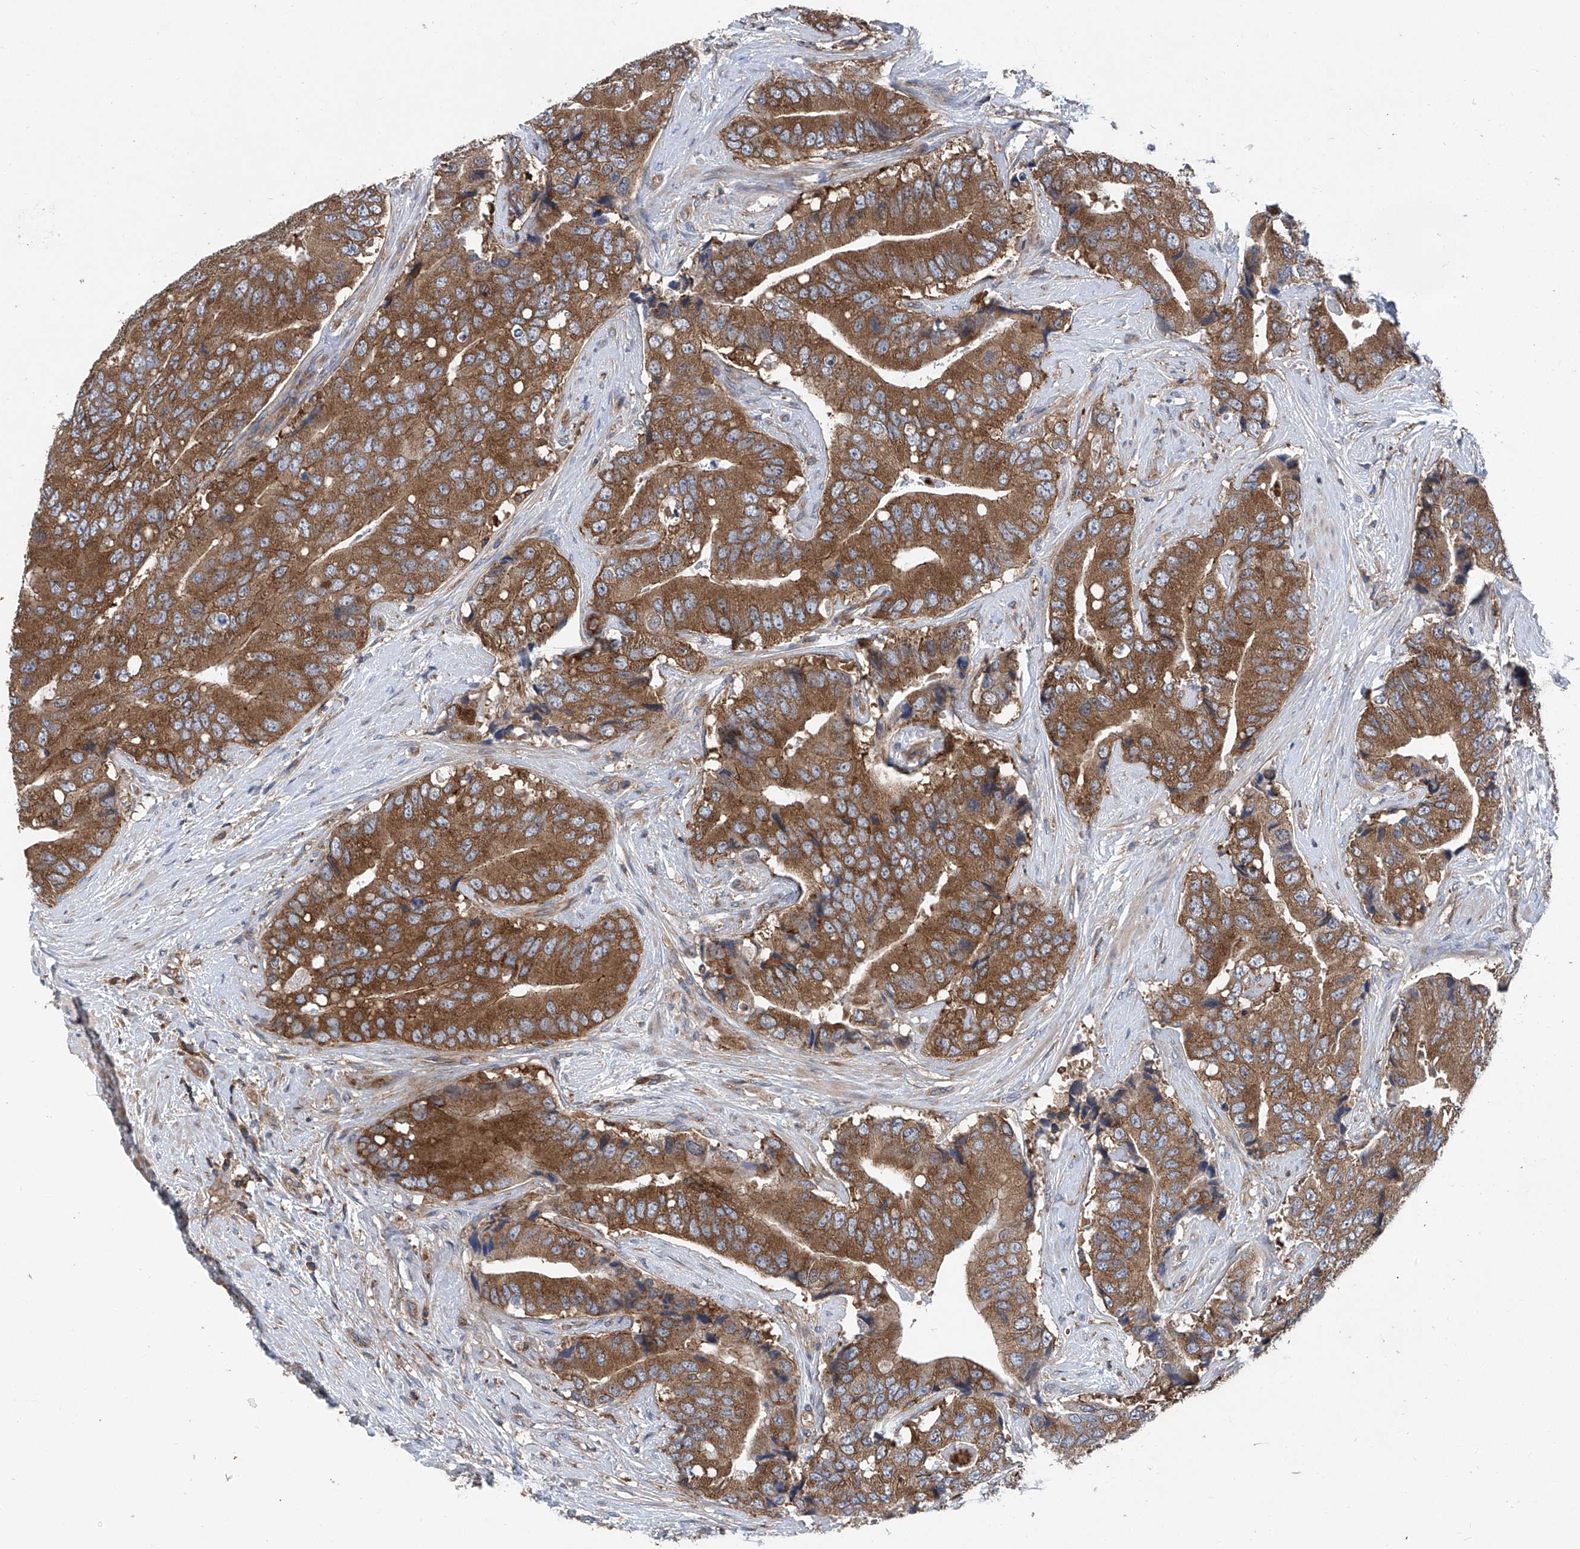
{"staining": {"intensity": "strong", "quantity": ">75%", "location": "cytoplasmic/membranous"}, "tissue": "prostate cancer", "cell_type": "Tumor cells", "image_type": "cancer", "snomed": [{"axis": "morphology", "description": "Adenocarcinoma, High grade"}, {"axis": "topography", "description": "Prostate"}], "caption": "The immunohistochemical stain highlights strong cytoplasmic/membranous positivity in tumor cells of prostate cancer (high-grade adenocarcinoma) tissue. Using DAB (3,3'-diaminobenzidine) (brown) and hematoxylin (blue) stains, captured at high magnification using brightfield microscopy.", "gene": "SMAP1", "patient": {"sex": "male", "age": 70}}